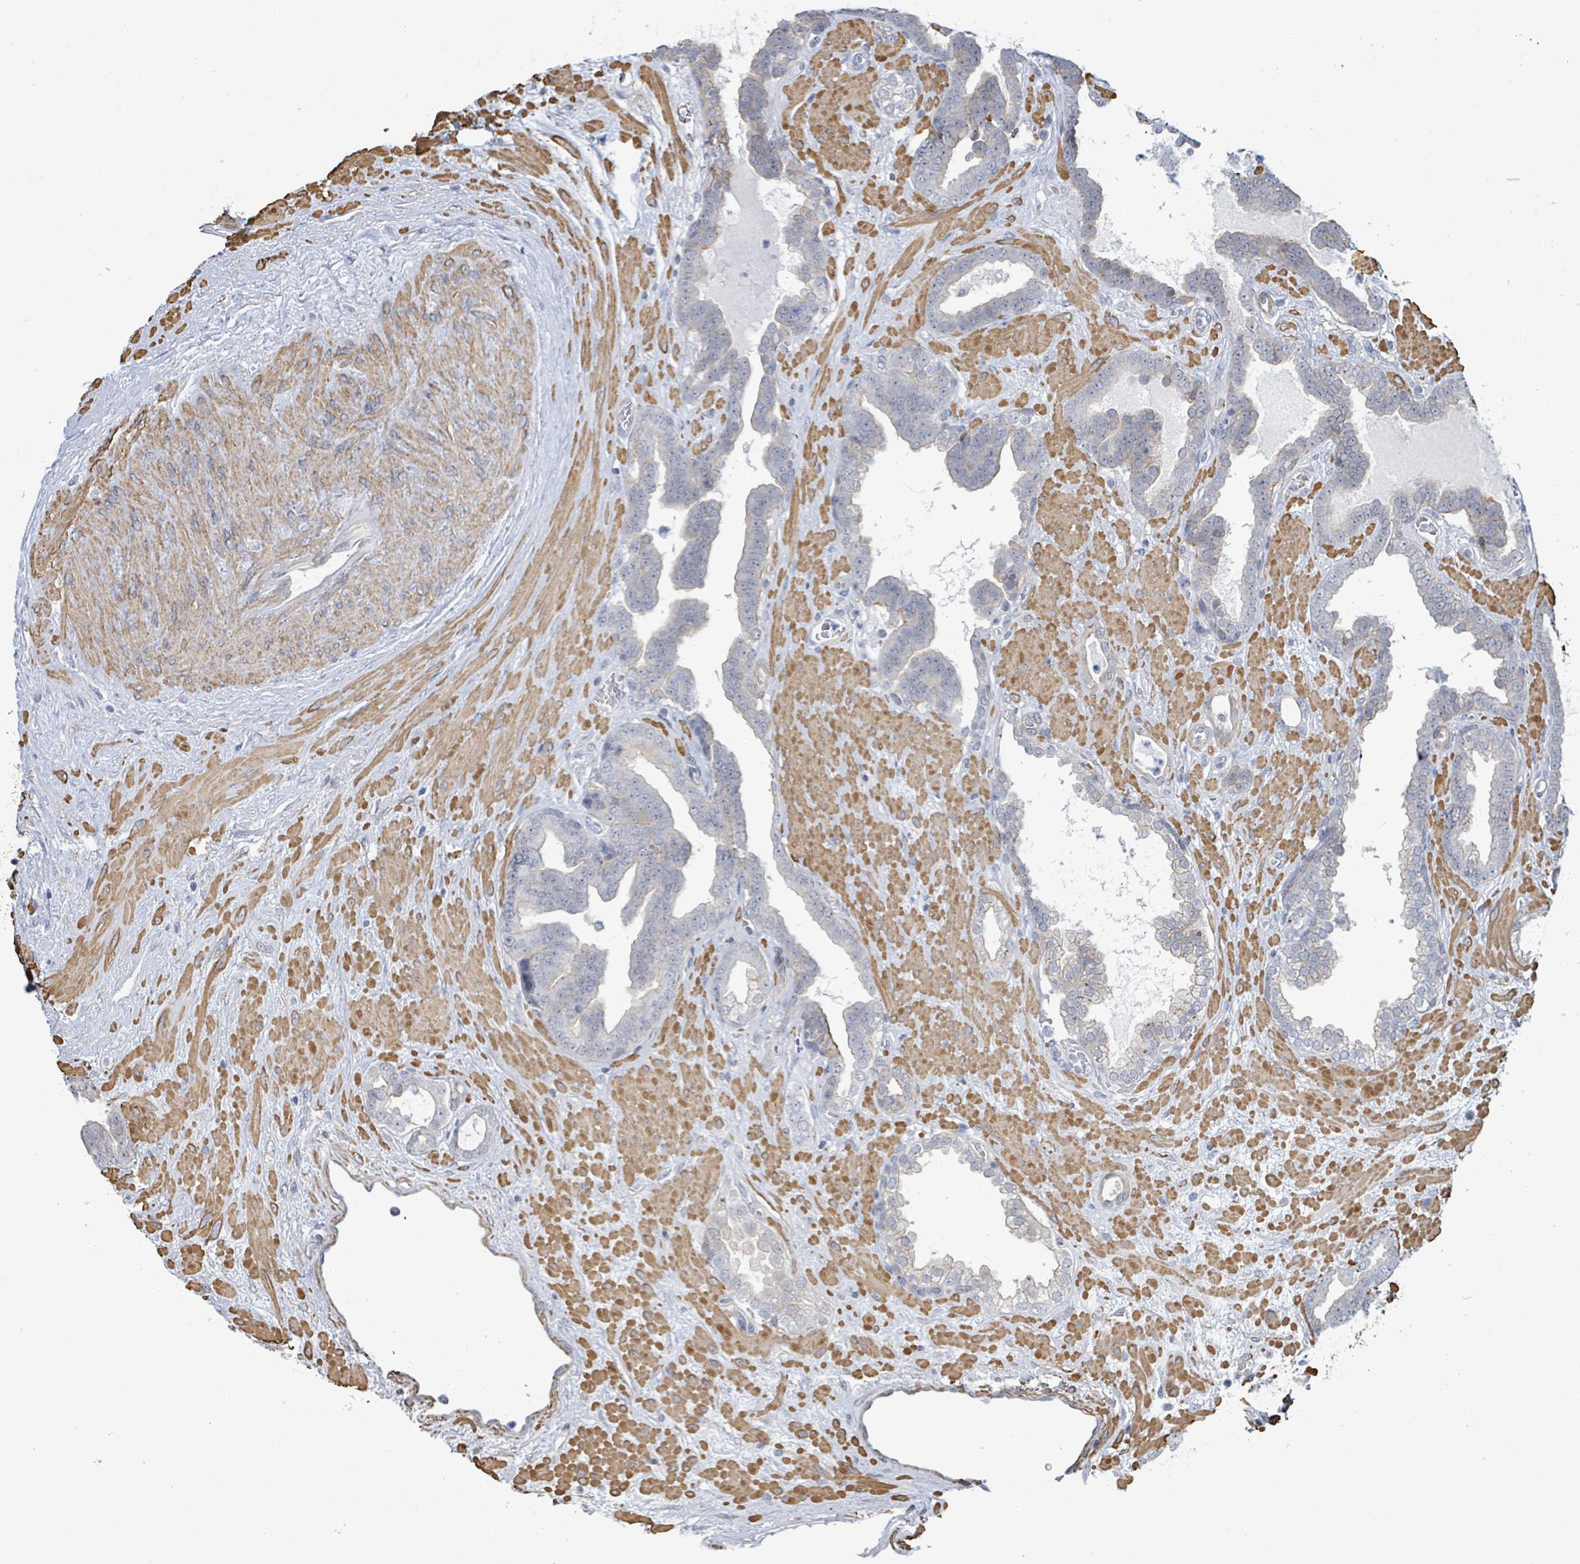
{"staining": {"intensity": "negative", "quantity": "none", "location": "none"}, "tissue": "prostate cancer", "cell_type": "Tumor cells", "image_type": "cancer", "snomed": [{"axis": "morphology", "description": "Adenocarcinoma, Low grade"}, {"axis": "topography", "description": "Prostate"}], "caption": "Immunohistochemistry (IHC) micrograph of human prostate cancer (adenocarcinoma (low-grade)) stained for a protein (brown), which reveals no expression in tumor cells. (DAB IHC, high magnification).", "gene": "DMRTC1B", "patient": {"sex": "male", "age": 63}}